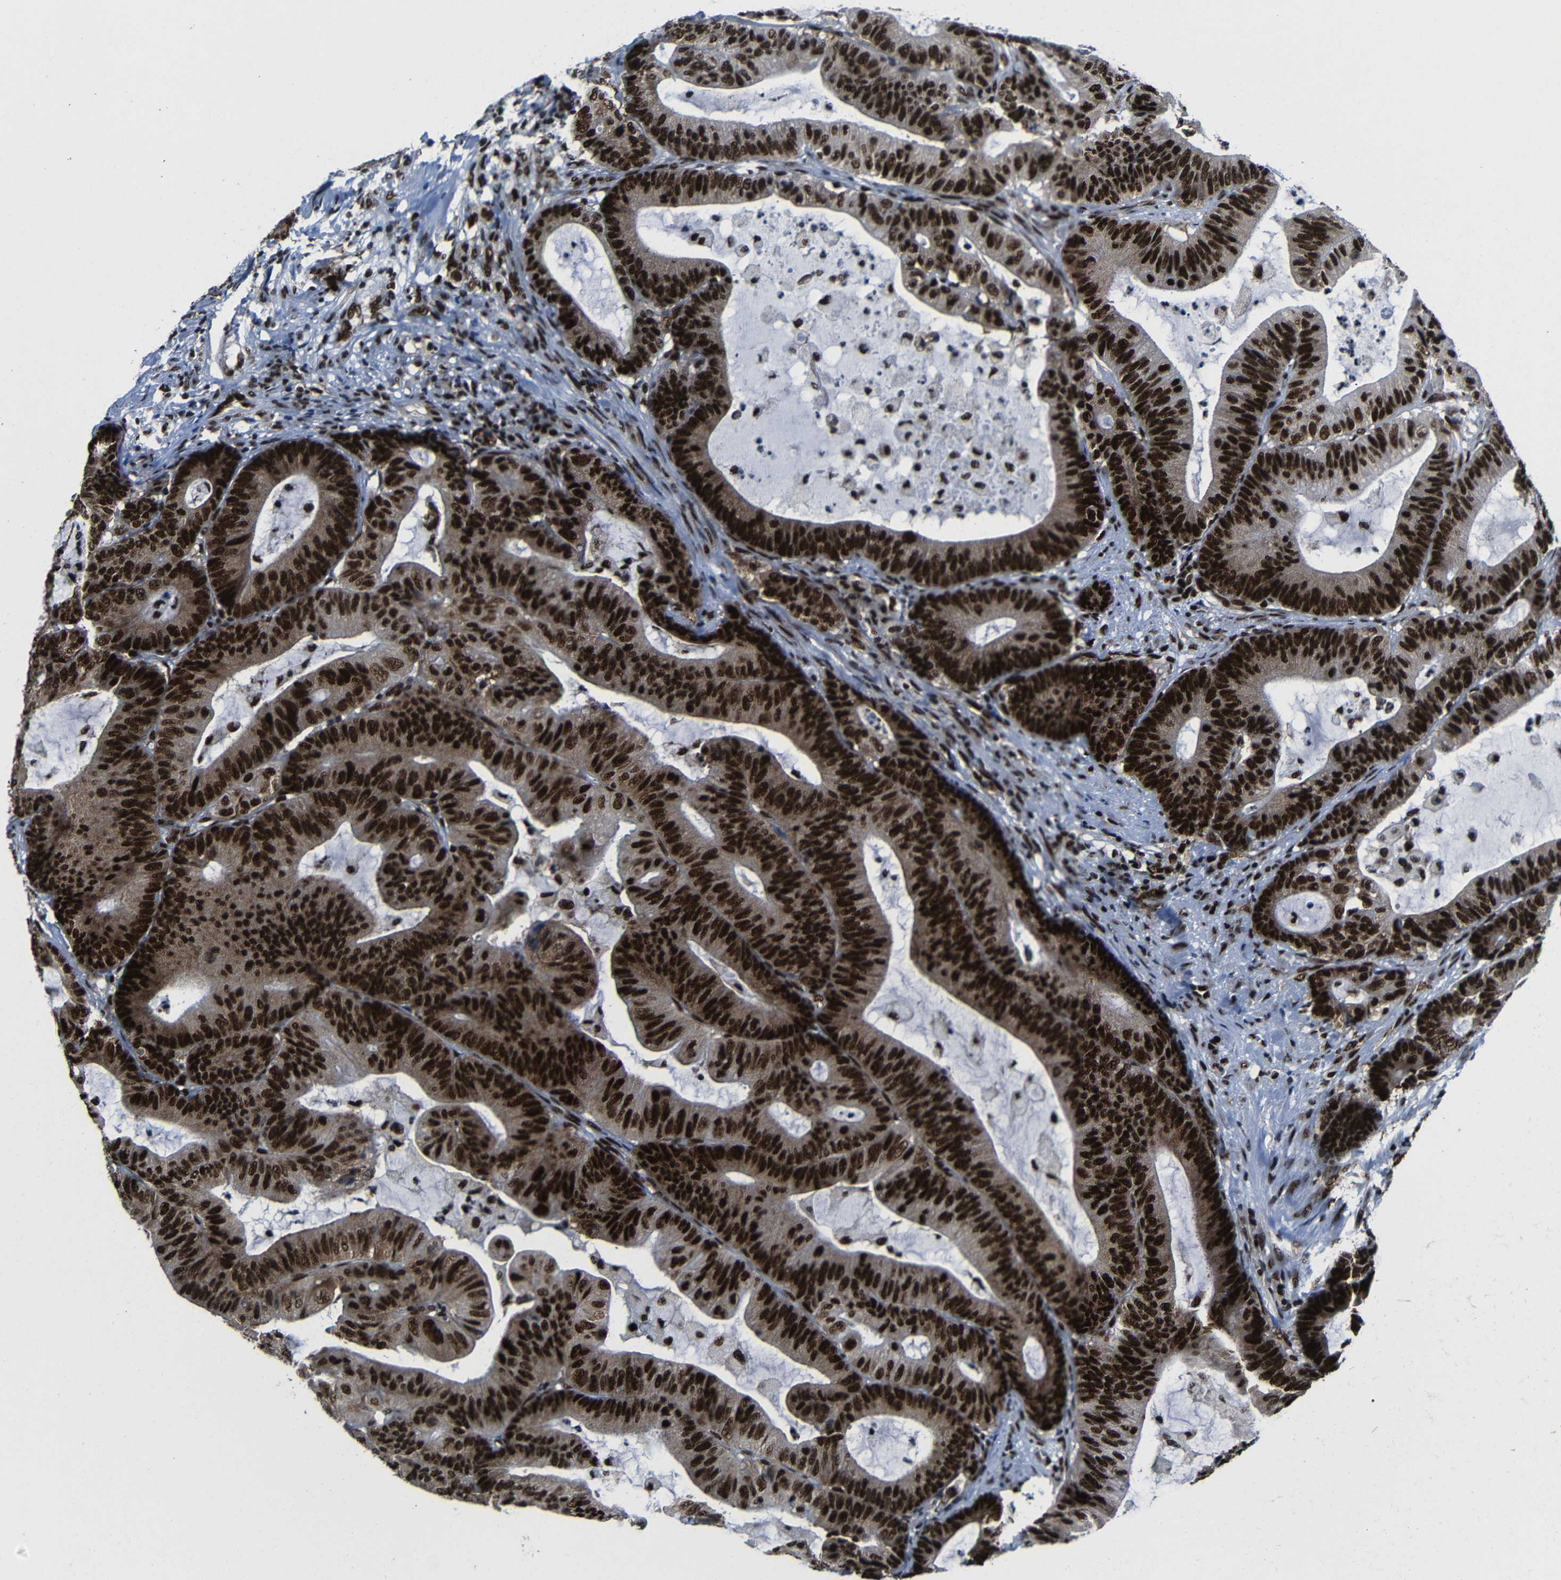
{"staining": {"intensity": "strong", "quantity": ">75%", "location": "cytoplasmic/membranous,nuclear"}, "tissue": "colorectal cancer", "cell_type": "Tumor cells", "image_type": "cancer", "snomed": [{"axis": "morphology", "description": "Adenocarcinoma, NOS"}, {"axis": "topography", "description": "Colon"}], "caption": "Brown immunohistochemical staining in human colorectal cancer (adenocarcinoma) demonstrates strong cytoplasmic/membranous and nuclear expression in approximately >75% of tumor cells.", "gene": "PTBP1", "patient": {"sex": "female", "age": 84}}